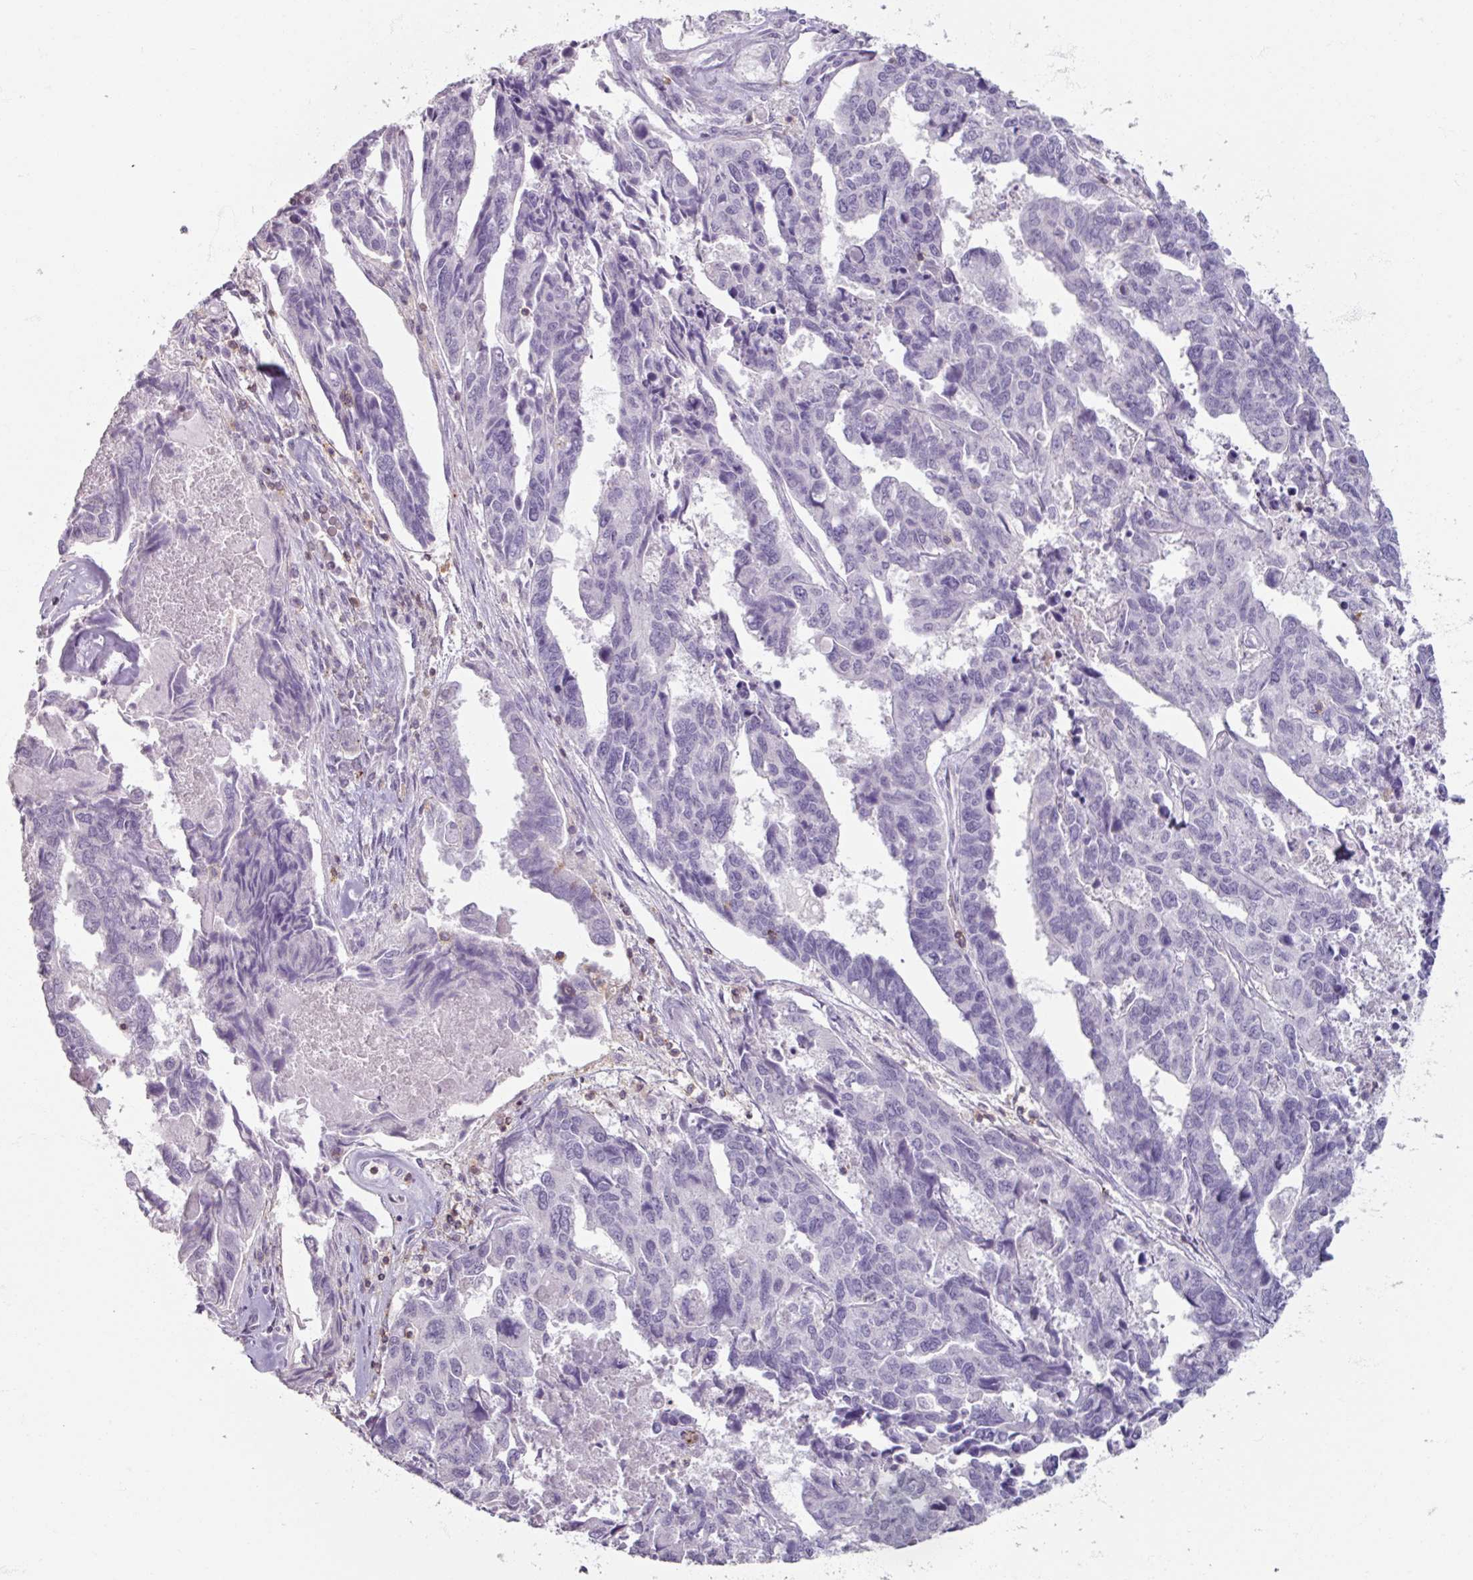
{"staining": {"intensity": "negative", "quantity": "none", "location": "none"}, "tissue": "endometrial cancer", "cell_type": "Tumor cells", "image_type": "cancer", "snomed": [{"axis": "morphology", "description": "Adenocarcinoma, NOS"}, {"axis": "topography", "description": "Endometrium"}], "caption": "DAB (3,3'-diaminobenzidine) immunohistochemical staining of endometrial adenocarcinoma displays no significant staining in tumor cells.", "gene": "PTPRC", "patient": {"sex": "female", "age": 73}}